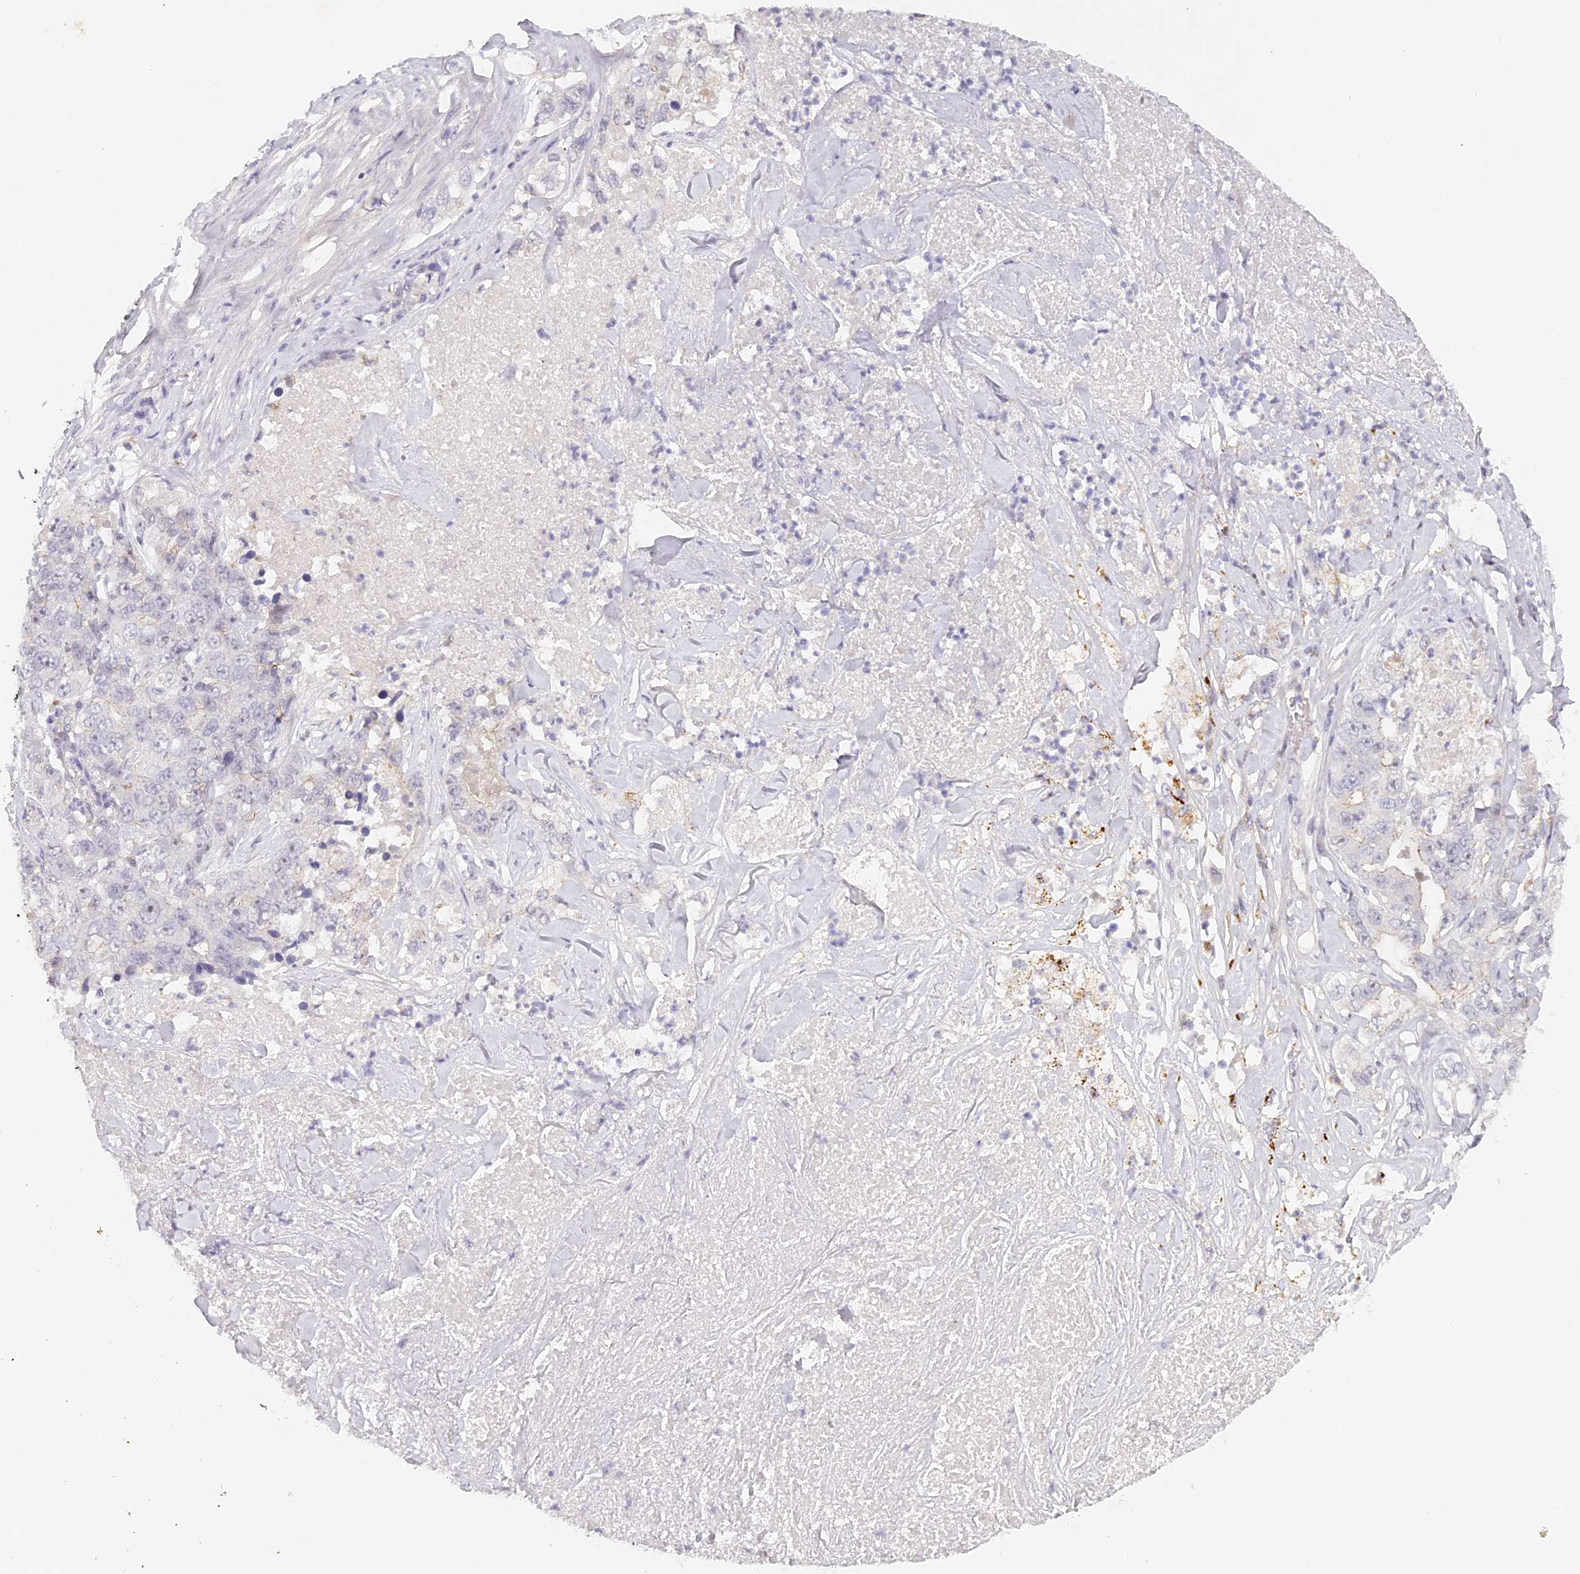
{"staining": {"intensity": "negative", "quantity": "none", "location": "none"}, "tissue": "lung cancer", "cell_type": "Tumor cells", "image_type": "cancer", "snomed": [{"axis": "morphology", "description": "Adenocarcinoma, NOS"}, {"axis": "topography", "description": "Lung"}], "caption": "This histopathology image is of lung adenocarcinoma stained with immunohistochemistry (IHC) to label a protein in brown with the nuclei are counter-stained blue. There is no staining in tumor cells.", "gene": "ELL3", "patient": {"sex": "female", "age": 51}}